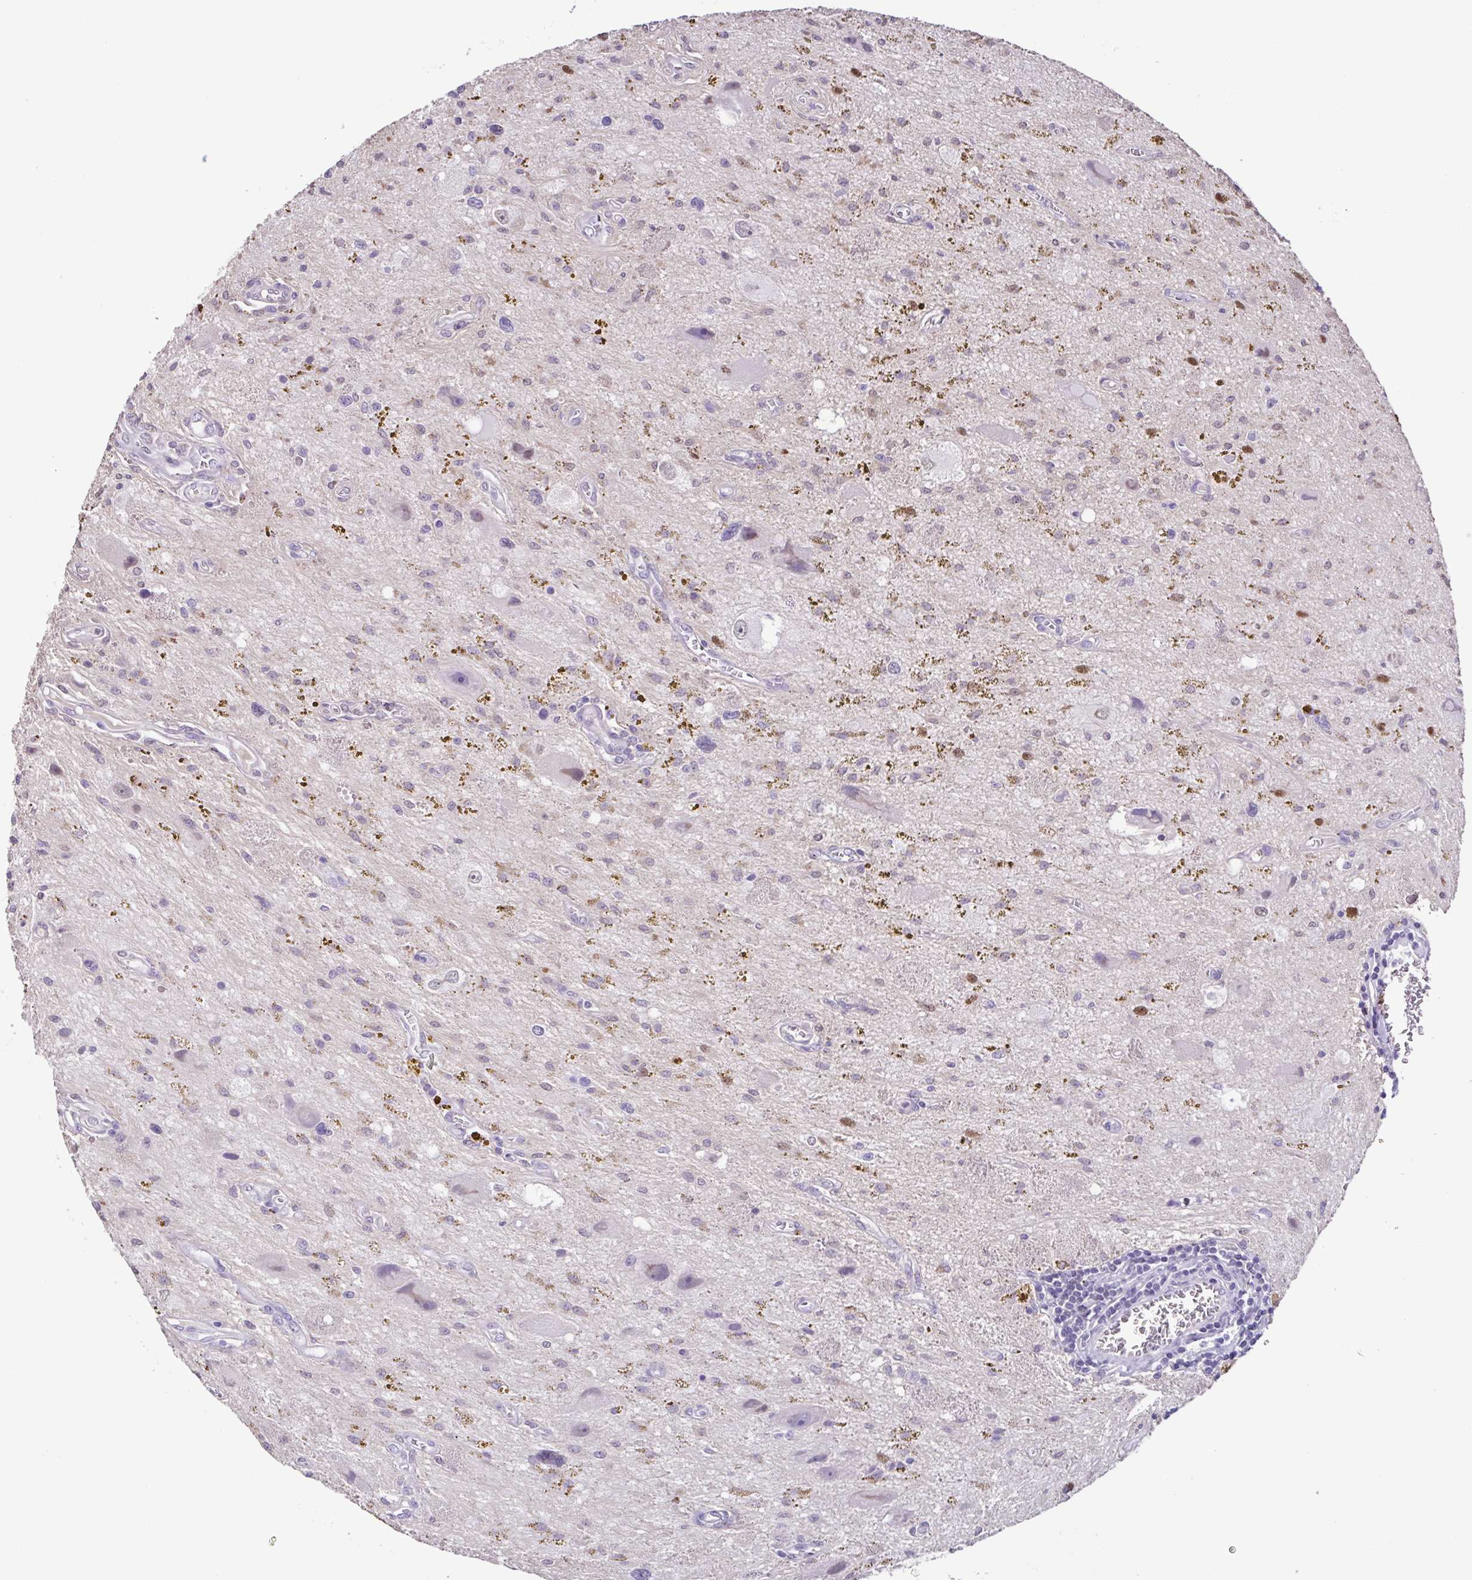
{"staining": {"intensity": "negative", "quantity": "none", "location": "none"}, "tissue": "glioma", "cell_type": "Tumor cells", "image_type": "cancer", "snomed": [{"axis": "morphology", "description": "Glioma, malignant, Low grade"}, {"axis": "topography", "description": "Cerebellum"}], "caption": "A histopathology image of human glioma is negative for staining in tumor cells.", "gene": "ACTRT3", "patient": {"sex": "female", "age": 14}}